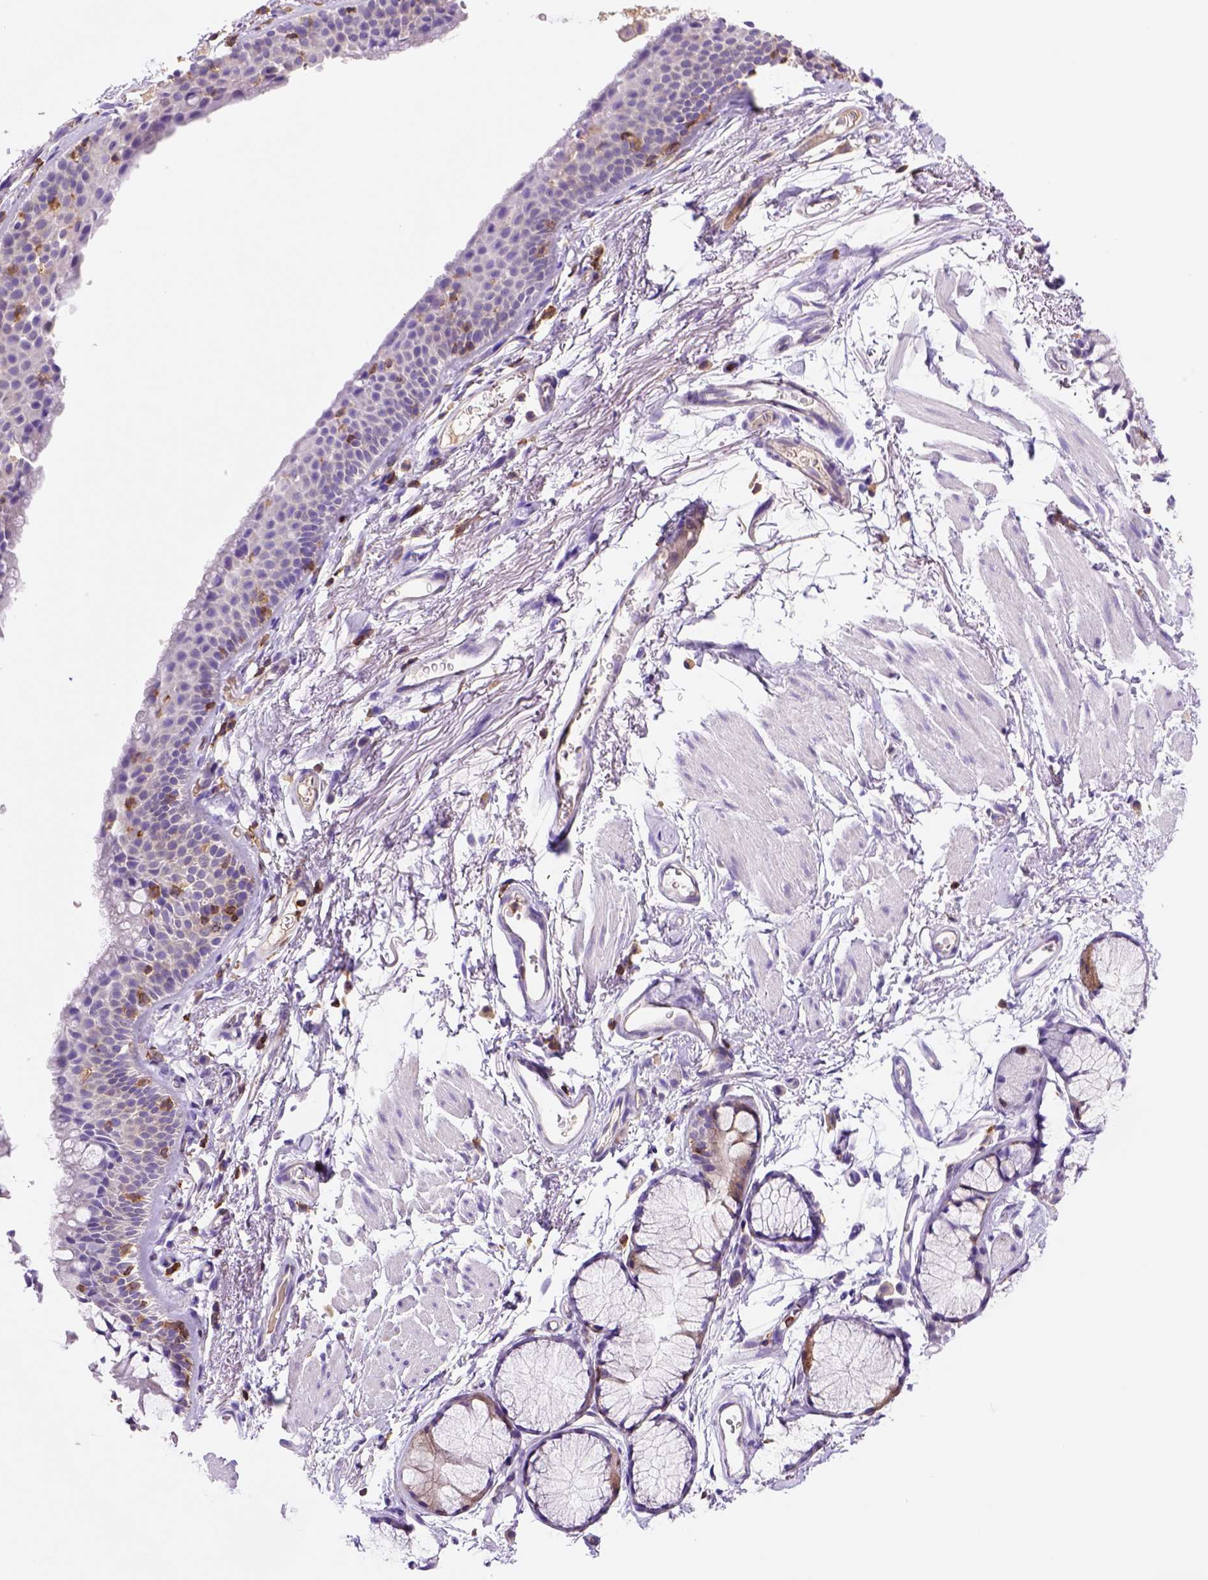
{"staining": {"intensity": "negative", "quantity": "none", "location": "none"}, "tissue": "soft tissue", "cell_type": "Fibroblasts", "image_type": "normal", "snomed": [{"axis": "morphology", "description": "Normal tissue, NOS"}, {"axis": "topography", "description": "Cartilage tissue"}, {"axis": "topography", "description": "Bronchus"}], "caption": "This is an immunohistochemistry image of normal human soft tissue. There is no positivity in fibroblasts.", "gene": "INPP5D", "patient": {"sex": "female", "age": 79}}